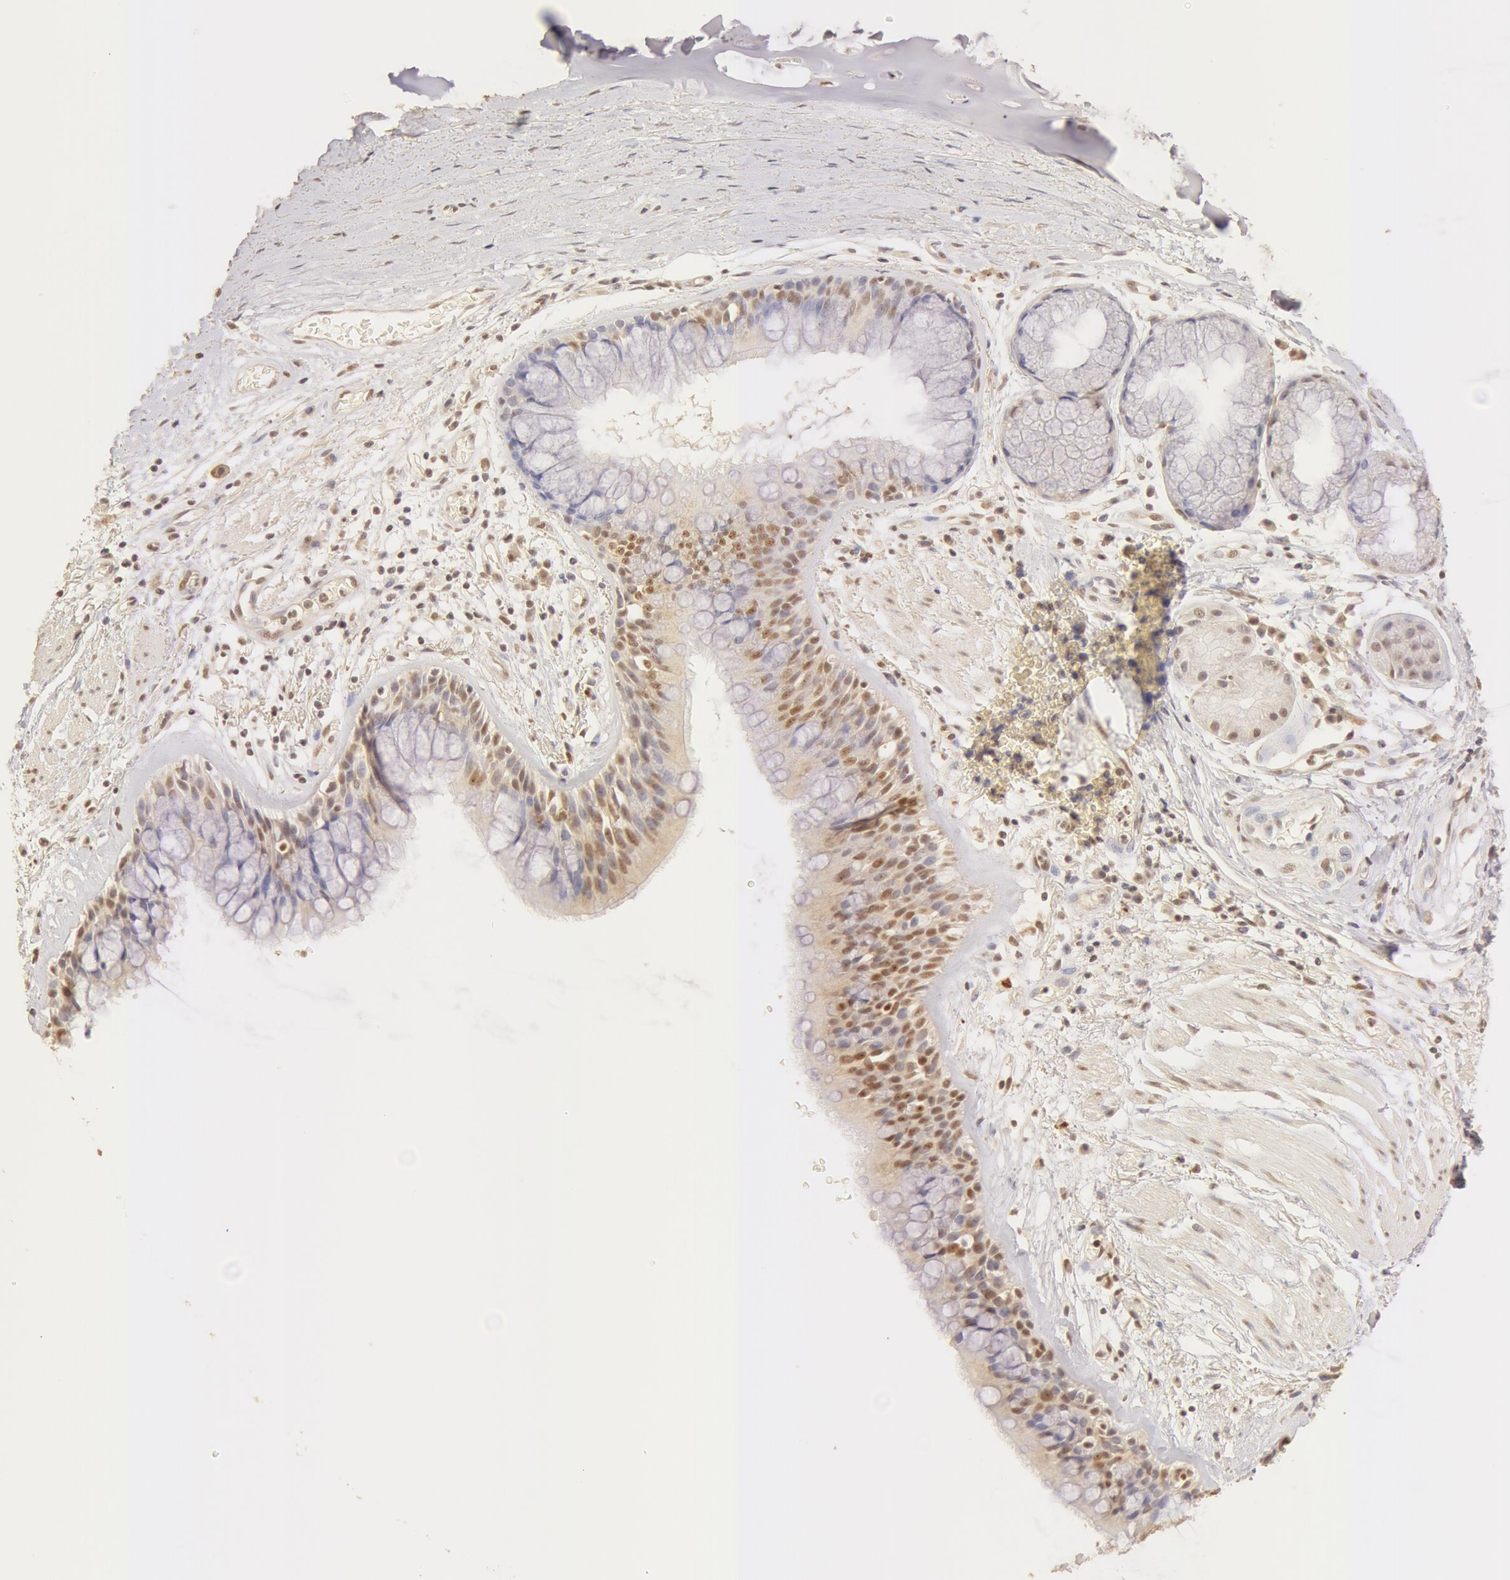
{"staining": {"intensity": "moderate", "quantity": ">75%", "location": "nuclear"}, "tissue": "bronchus", "cell_type": "Respiratory epithelial cells", "image_type": "normal", "snomed": [{"axis": "morphology", "description": "Normal tissue, NOS"}, {"axis": "topography", "description": "Bronchus"}, {"axis": "topography", "description": "Lung"}], "caption": "Moderate nuclear staining is present in about >75% of respiratory epithelial cells in normal bronchus. (Stains: DAB (3,3'-diaminobenzidine) in brown, nuclei in blue, Microscopy: brightfield microscopy at high magnification).", "gene": "SNRNP70", "patient": {"sex": "female", "age": 57}}